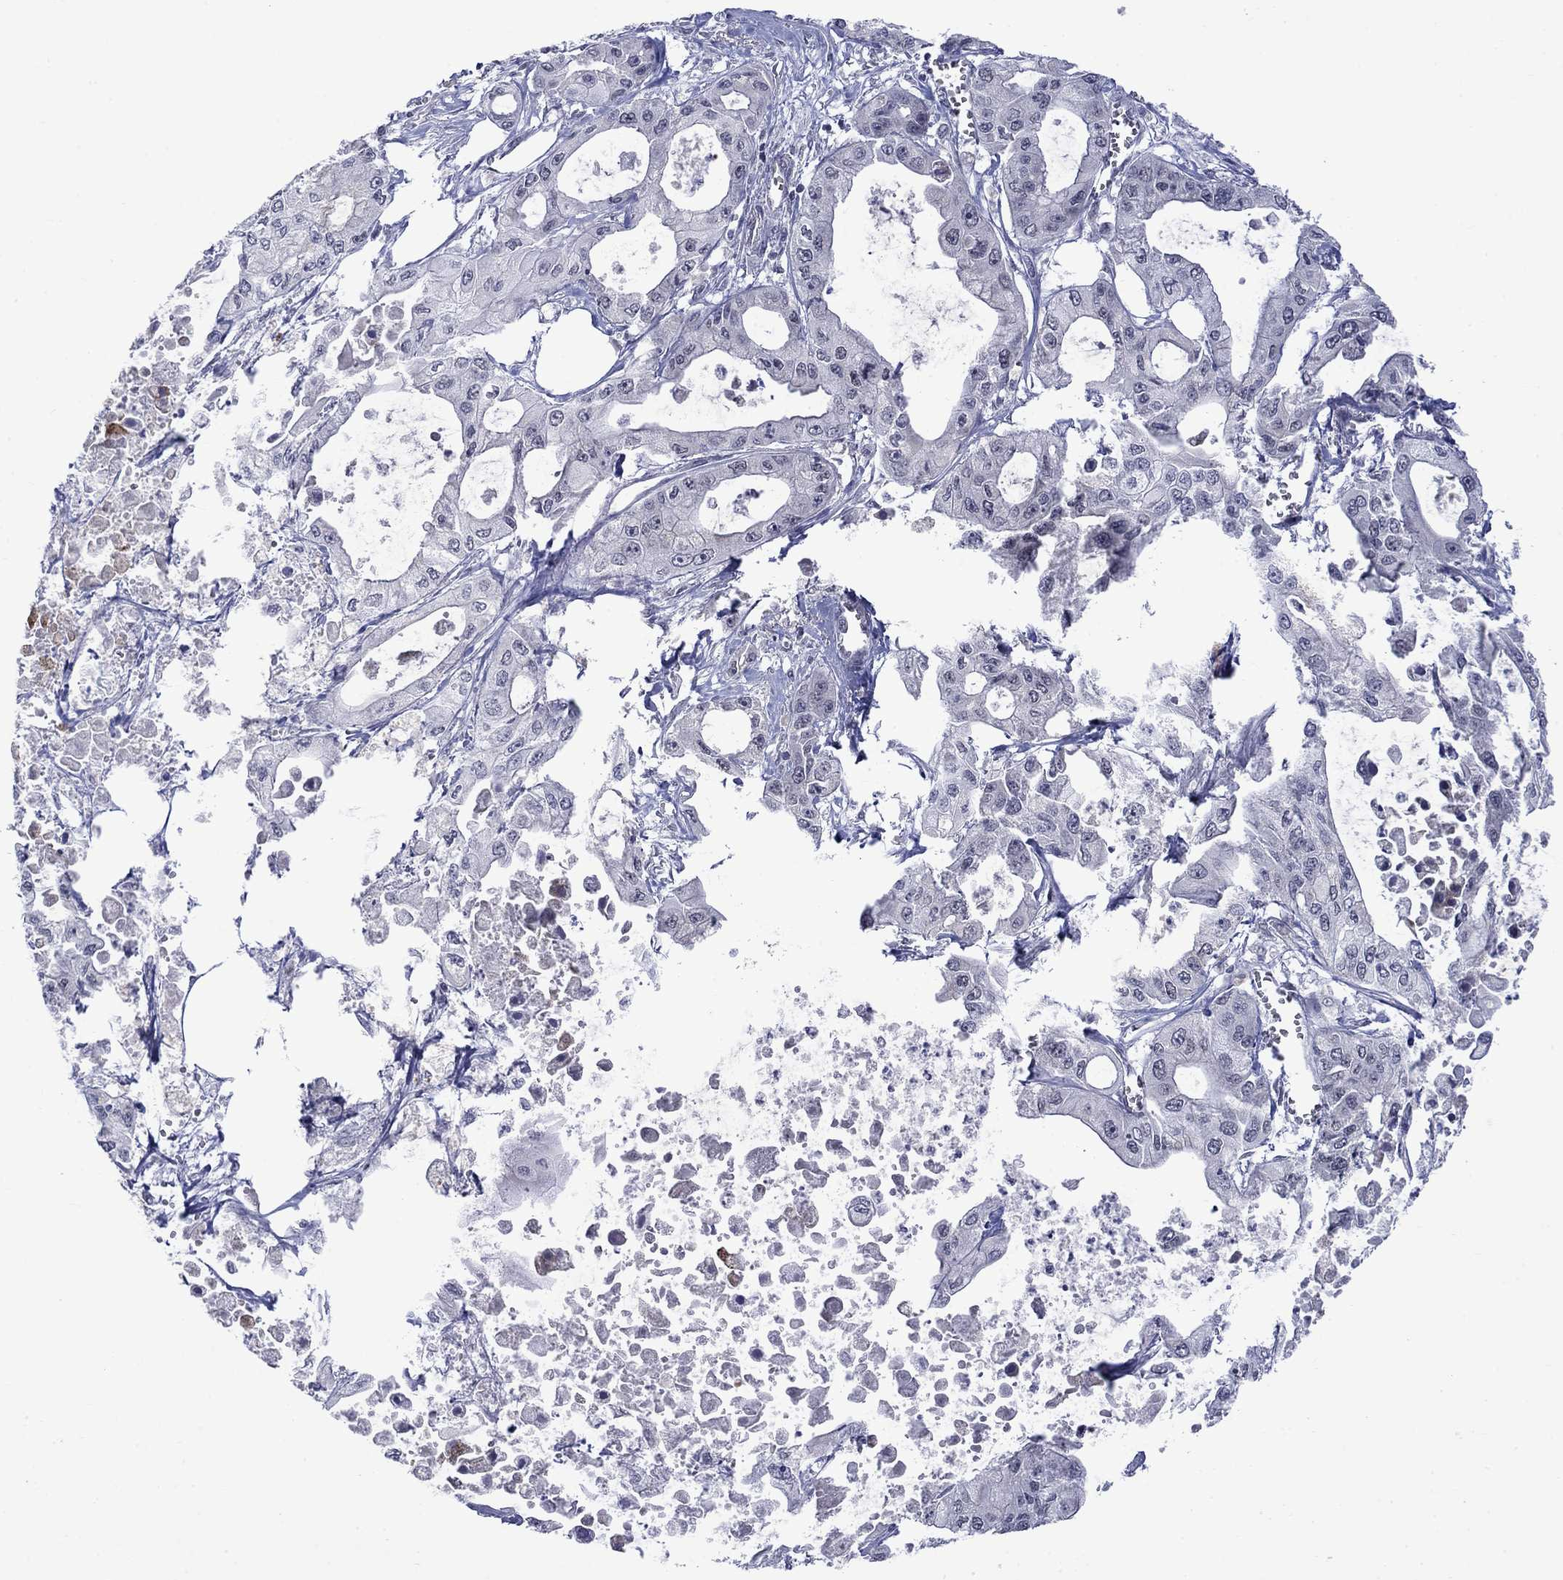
{"staining": {"intensity": "negative", "quantity": "none", "location": "none"}, "tissue": "pancreatic cancer", "cell_type": "Tumor cells", "image_type": "cancer", "snomed": [{"axis": "morphology", "description": "Adenocarcinoma, NOS"}, {"axis": "topography", "description": "Pancreas"}], "caption": "A high-resolution photomicrograph shows IHC staining of pancreatic cancer (adenocarcinoma), which reveals no significant positivity in tumor cells.", "gene": "KCNJ16", "patient": {"sex": "male", "age": 70}}